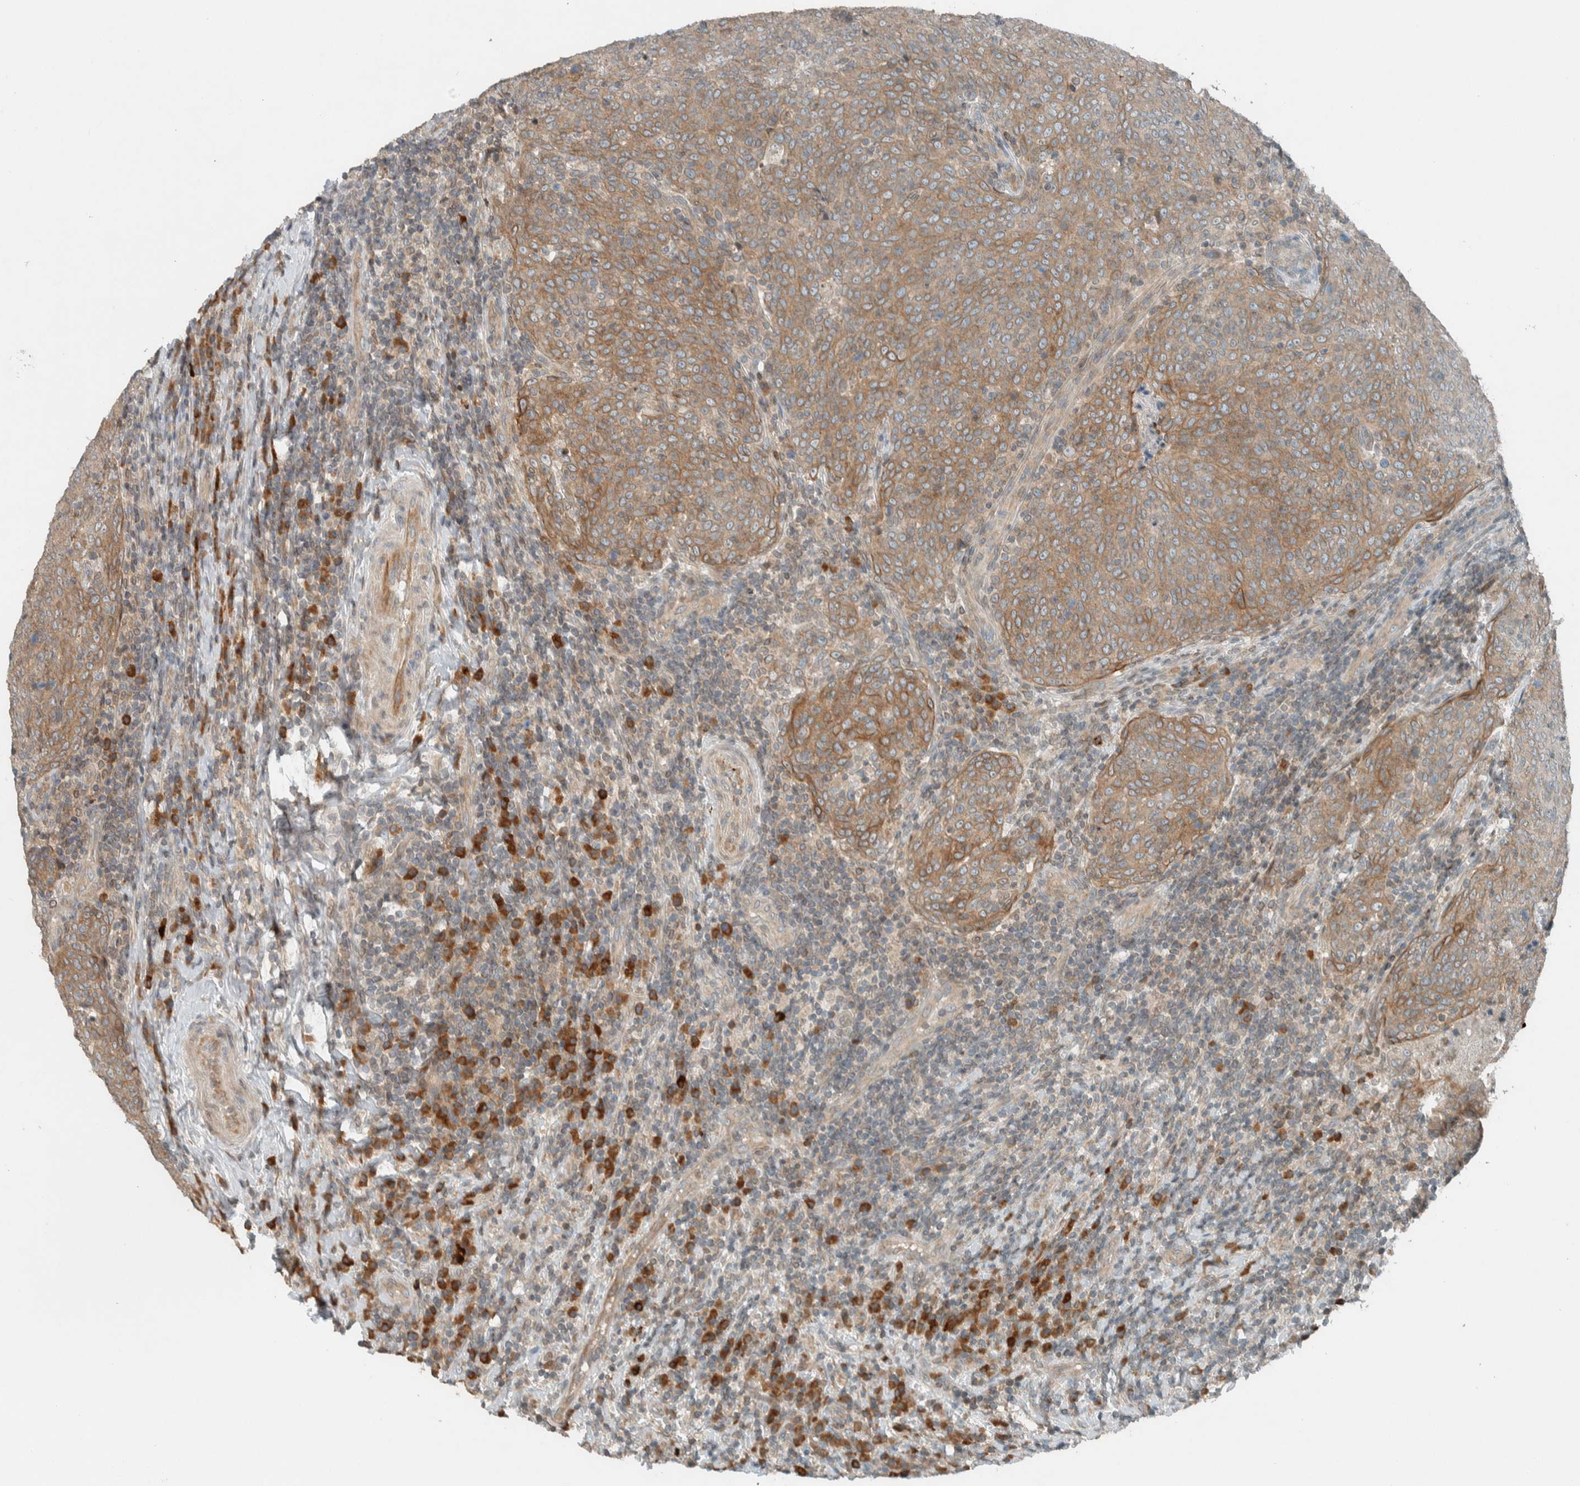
{"staining": {"intensity": "moderate", "quantity": ">75%", "location": "cytoplasmic/membranous"}, "tissue": "head and neck cancer", "cell_type": "Tumor cells", "image_type": "cancer", "snomed": [{"axis": "morphology", "description": "Squamous cell carcinoma, NOS"}, {"axis": "morphology", "description": "Squamous cell carcinoma, metastatic, NOS"}, {"axis": "topography", "description": "Lymph node"}, {"axis": "topography", "description": "Head-Neck"}], "caption": "Head and neck cancer stained with DAB (3,3'-diaminobenzidine) IHC reveals medium levels of moderate cytoplasmic/membranous expression in about >75% of tumor cells.", "gene": "SEL1L", "patient": {"sex": "male", "age": 62}}